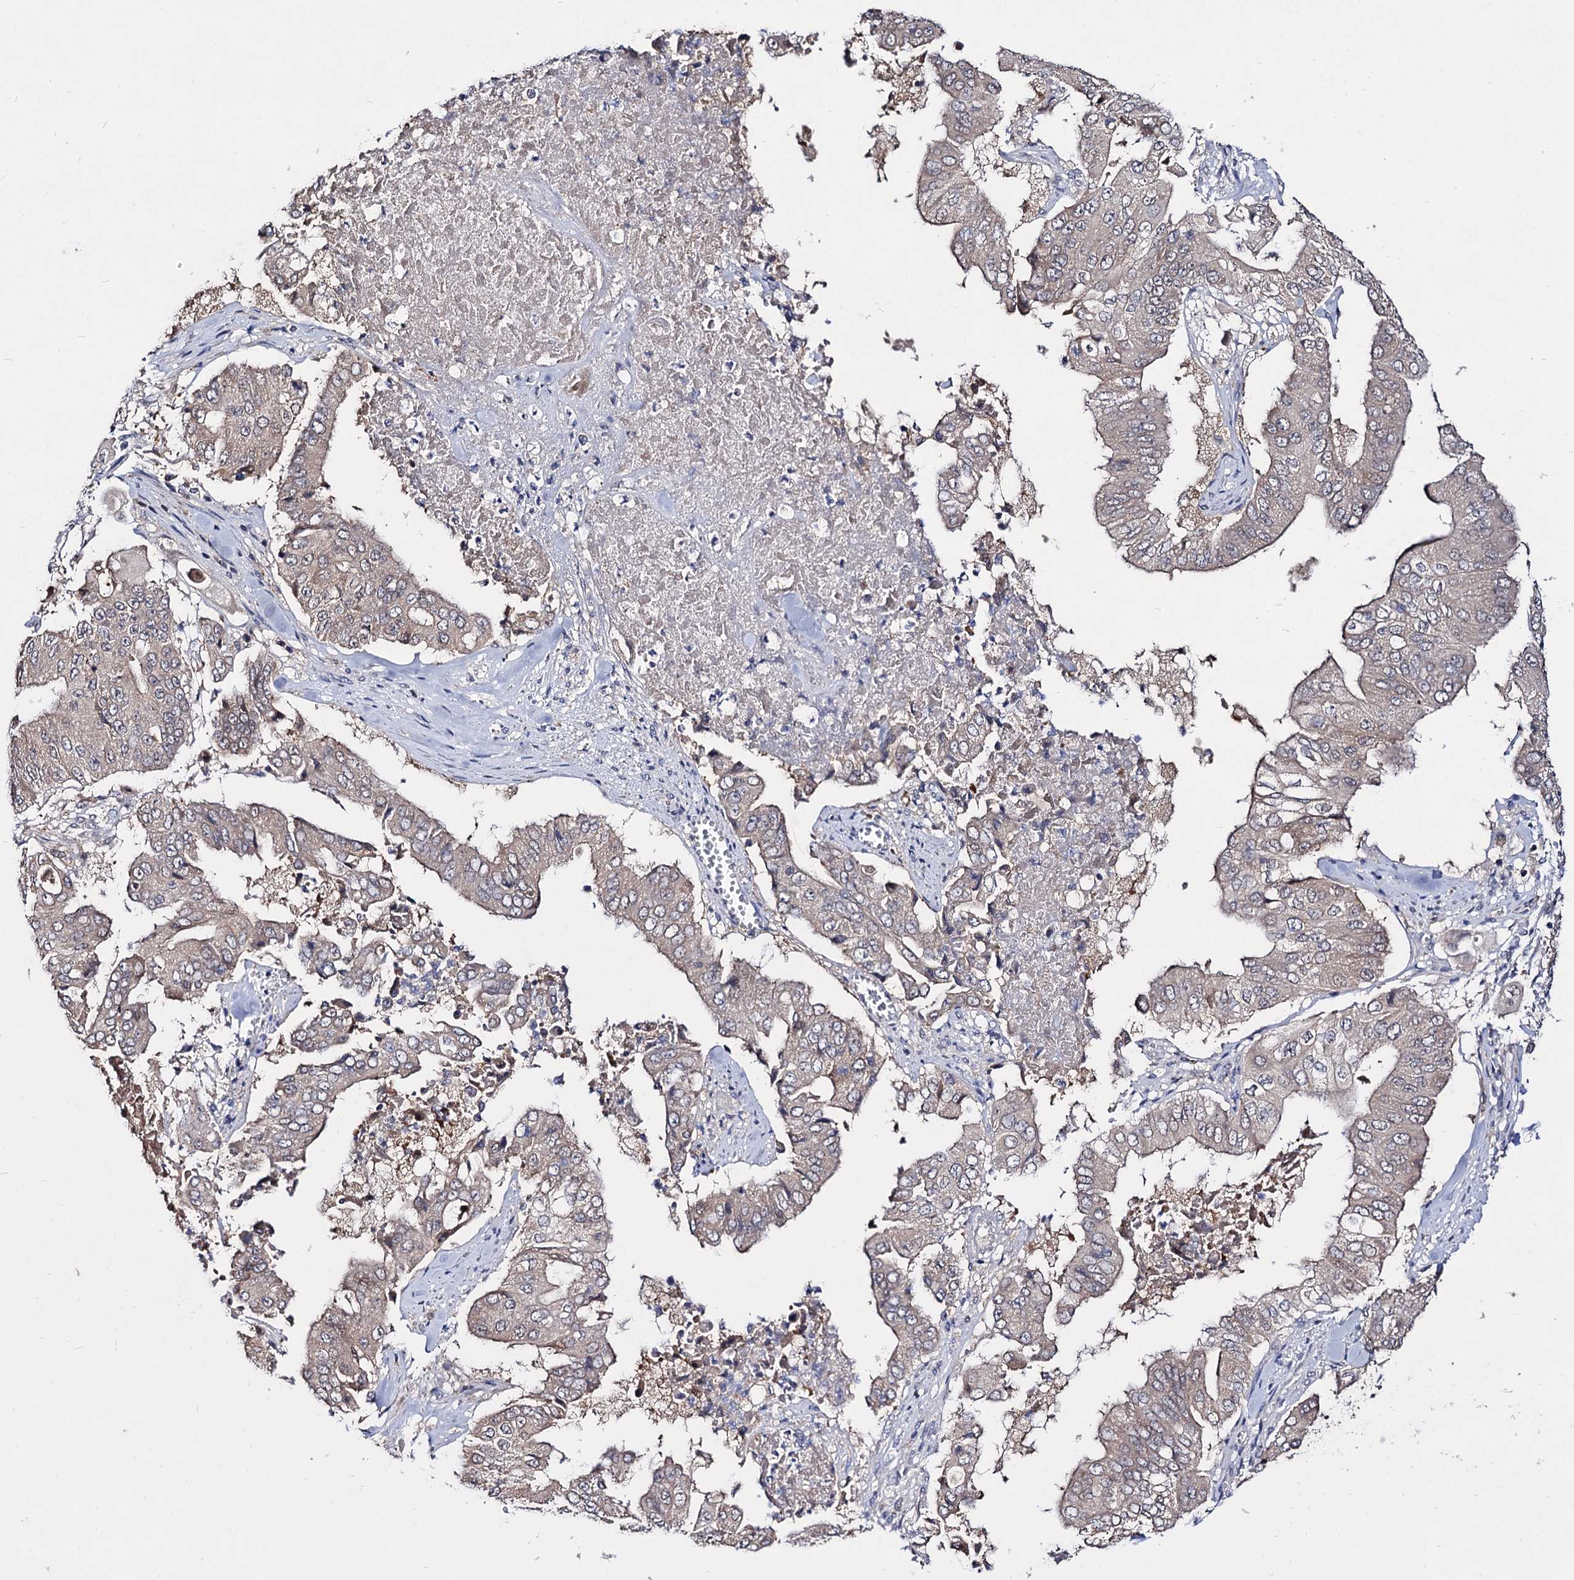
{"staining": {"intensity": "weak", "quantity": "<25%", "location": "cytoplasmic/membranous"}, "tissue": "pancreatic cancer", "cell_type": "Tumor cells", "image_type": "cancer", "snomed": [{"axis": "morphology", "description": "Adenocarcinoma, NOS"}, {"axis": "topography", "description": "Pancreas"}], "caption": "DAB (3,3'-diaminobenzidine) immunohistochemical staining of pancreatic cancer (adenocarcinoma) displays no significant expression in tumor cells.", "gene": "ACTR6", "patient": {"sex": "female", "age": 77}}